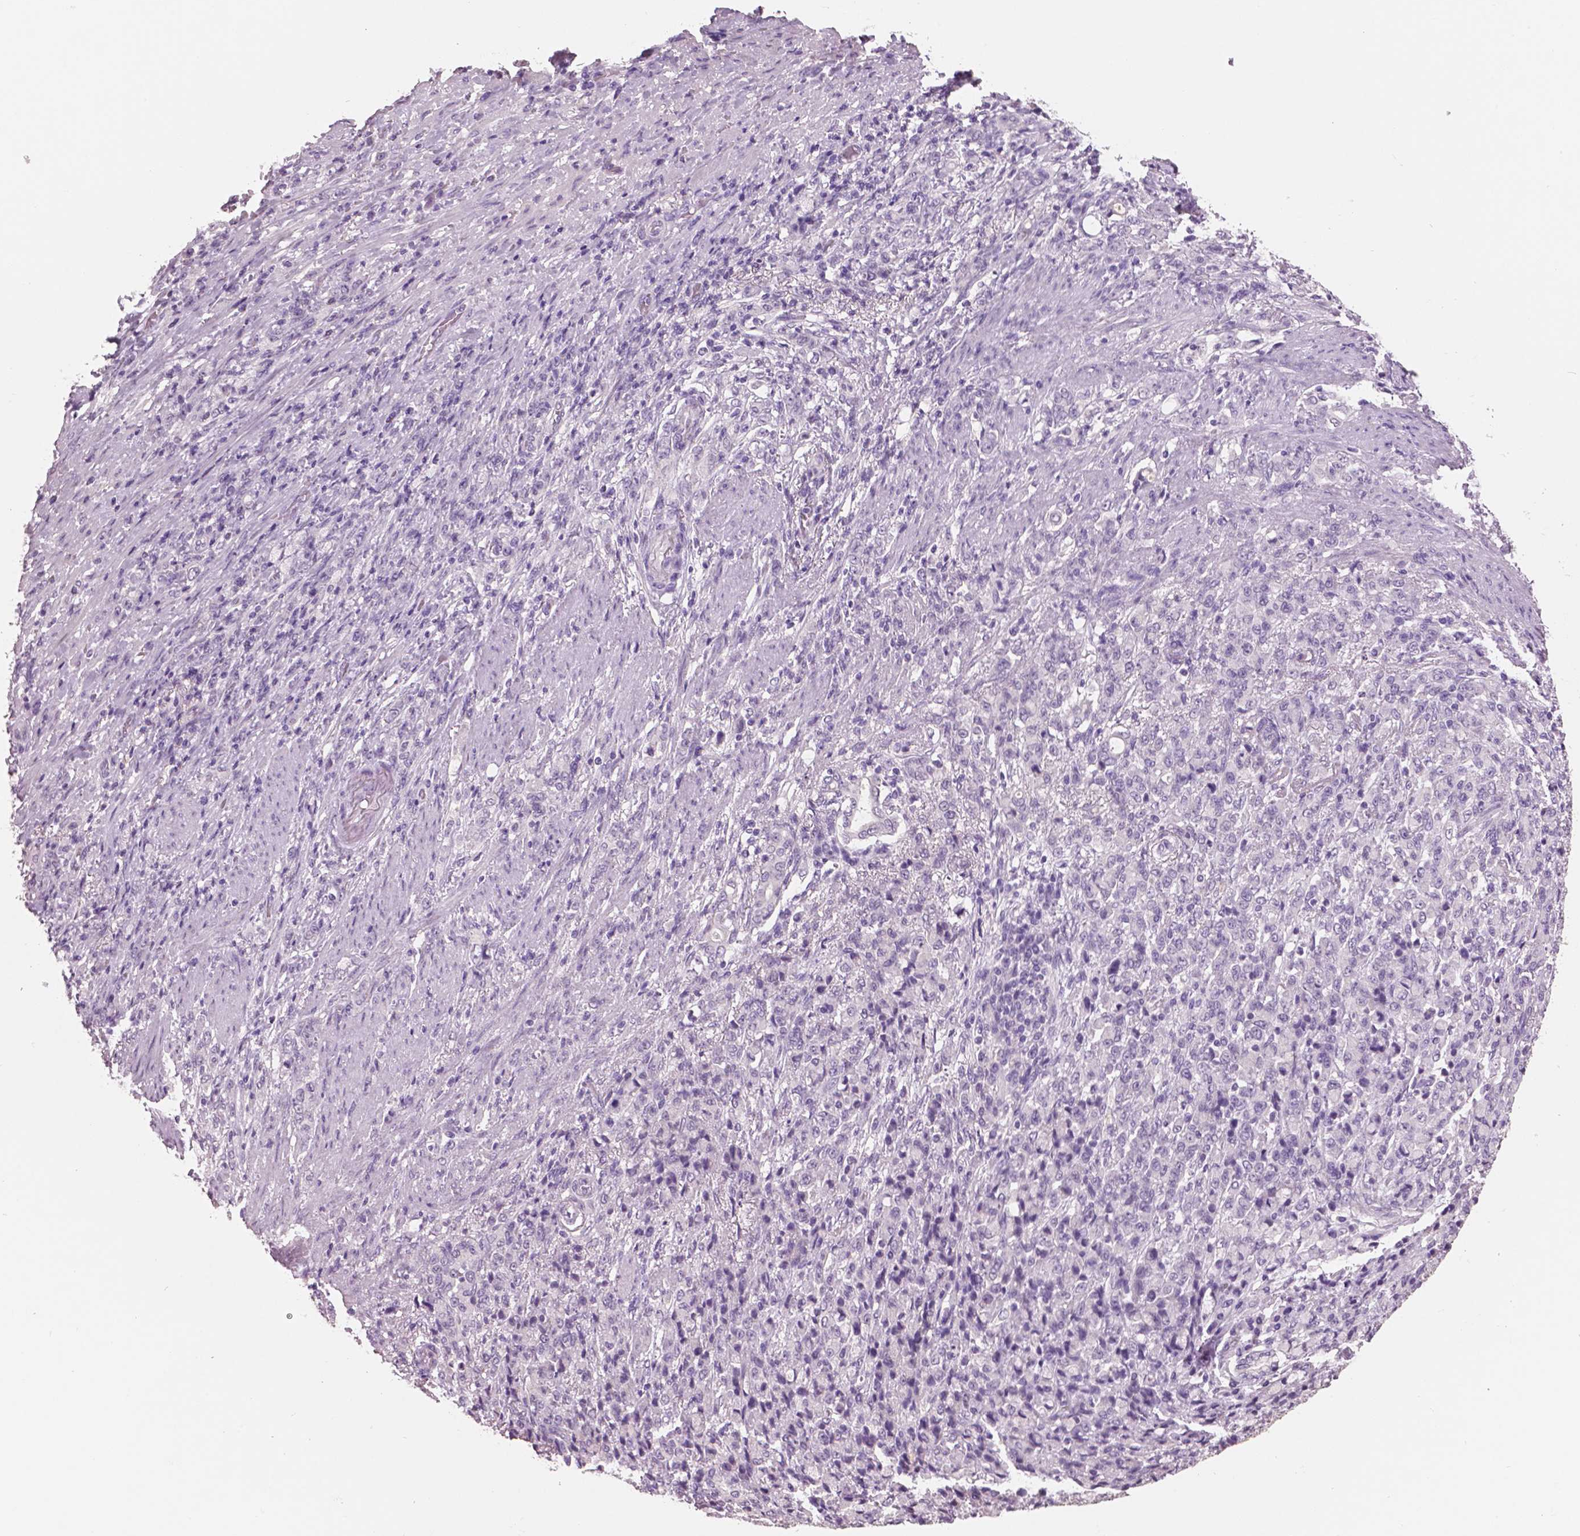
{"staining": {"intensity": "negative", "quantity": "none", "location": "none"}, "tissue": "stomach cancer", "cell_type": "Tumor cells", "image_type": "cancer", "snomed": [{"axis": "morphology", "description": "Adenocarcinoma, NOS"}, {"axis": "topography", "description": "Stomach"}], "caption": "The IHC histopathology image has no significant expression in tumor cells of adenocarcinoma (stomach) tissue.", "gene": "NECAB2", "patient": {"sex": "female", "age": 79}}